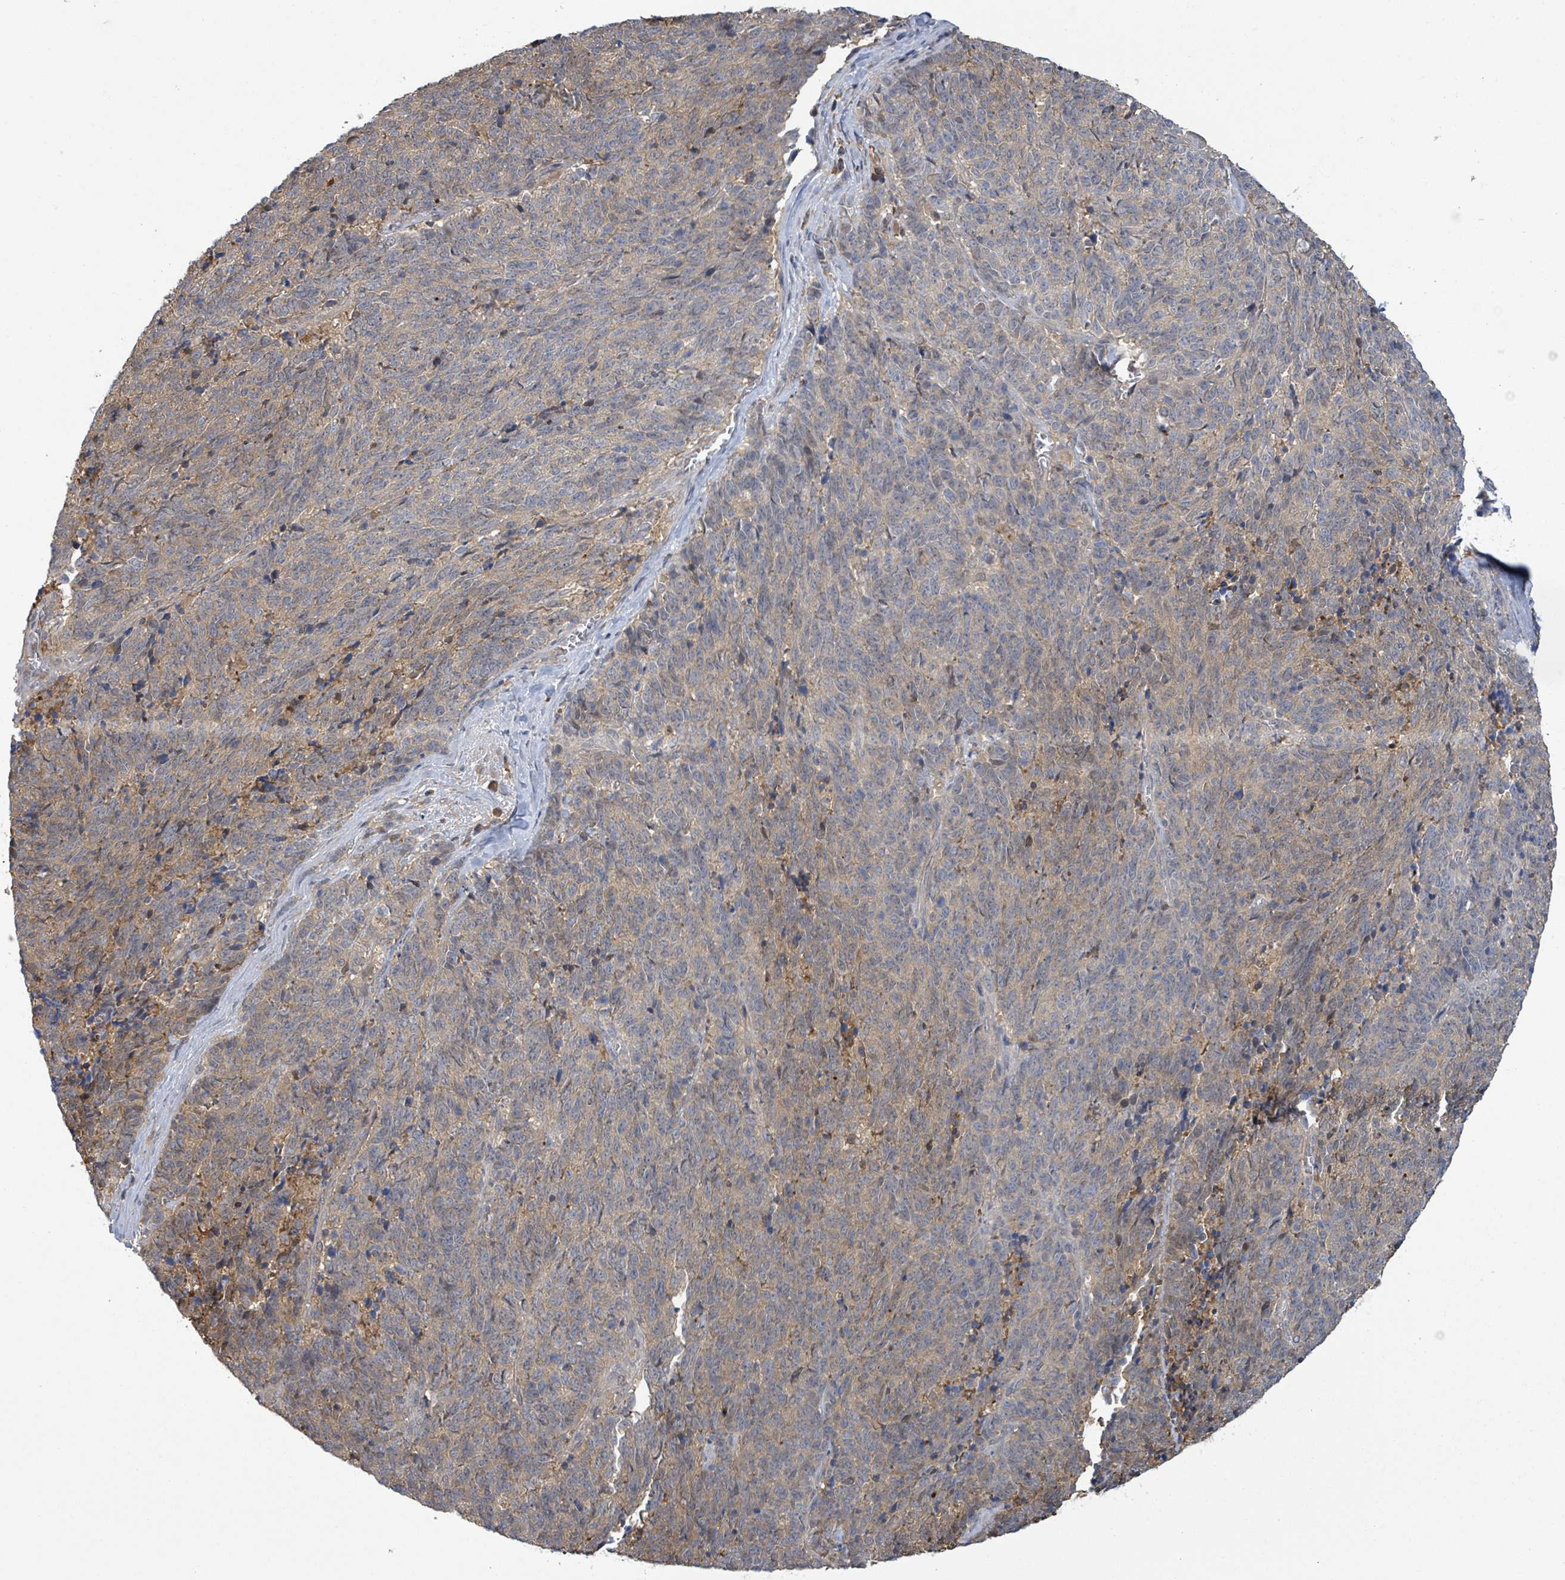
{"staining": {"intensity": "weak", "quantity": "<25%", "location": "cytoplasmic/membranous"}, "tissue": "cervical cancer", "cell_type": "Tumor cells", "image_type": "cancer", "snomed": [{"axis": "morphology", "description": "Squamous cell carcinoma, NOS"}, {"axis": "topography", "description": "Cervix"}], "caption": "This is a photomicrograph of immunohistochemistry (IHC) staining of cervical cancer (squamous cell carcinoma), which shows no expression in tumor cells.", "gene": "PGAM1", "patient": {"sex": "female", "age": 29}}